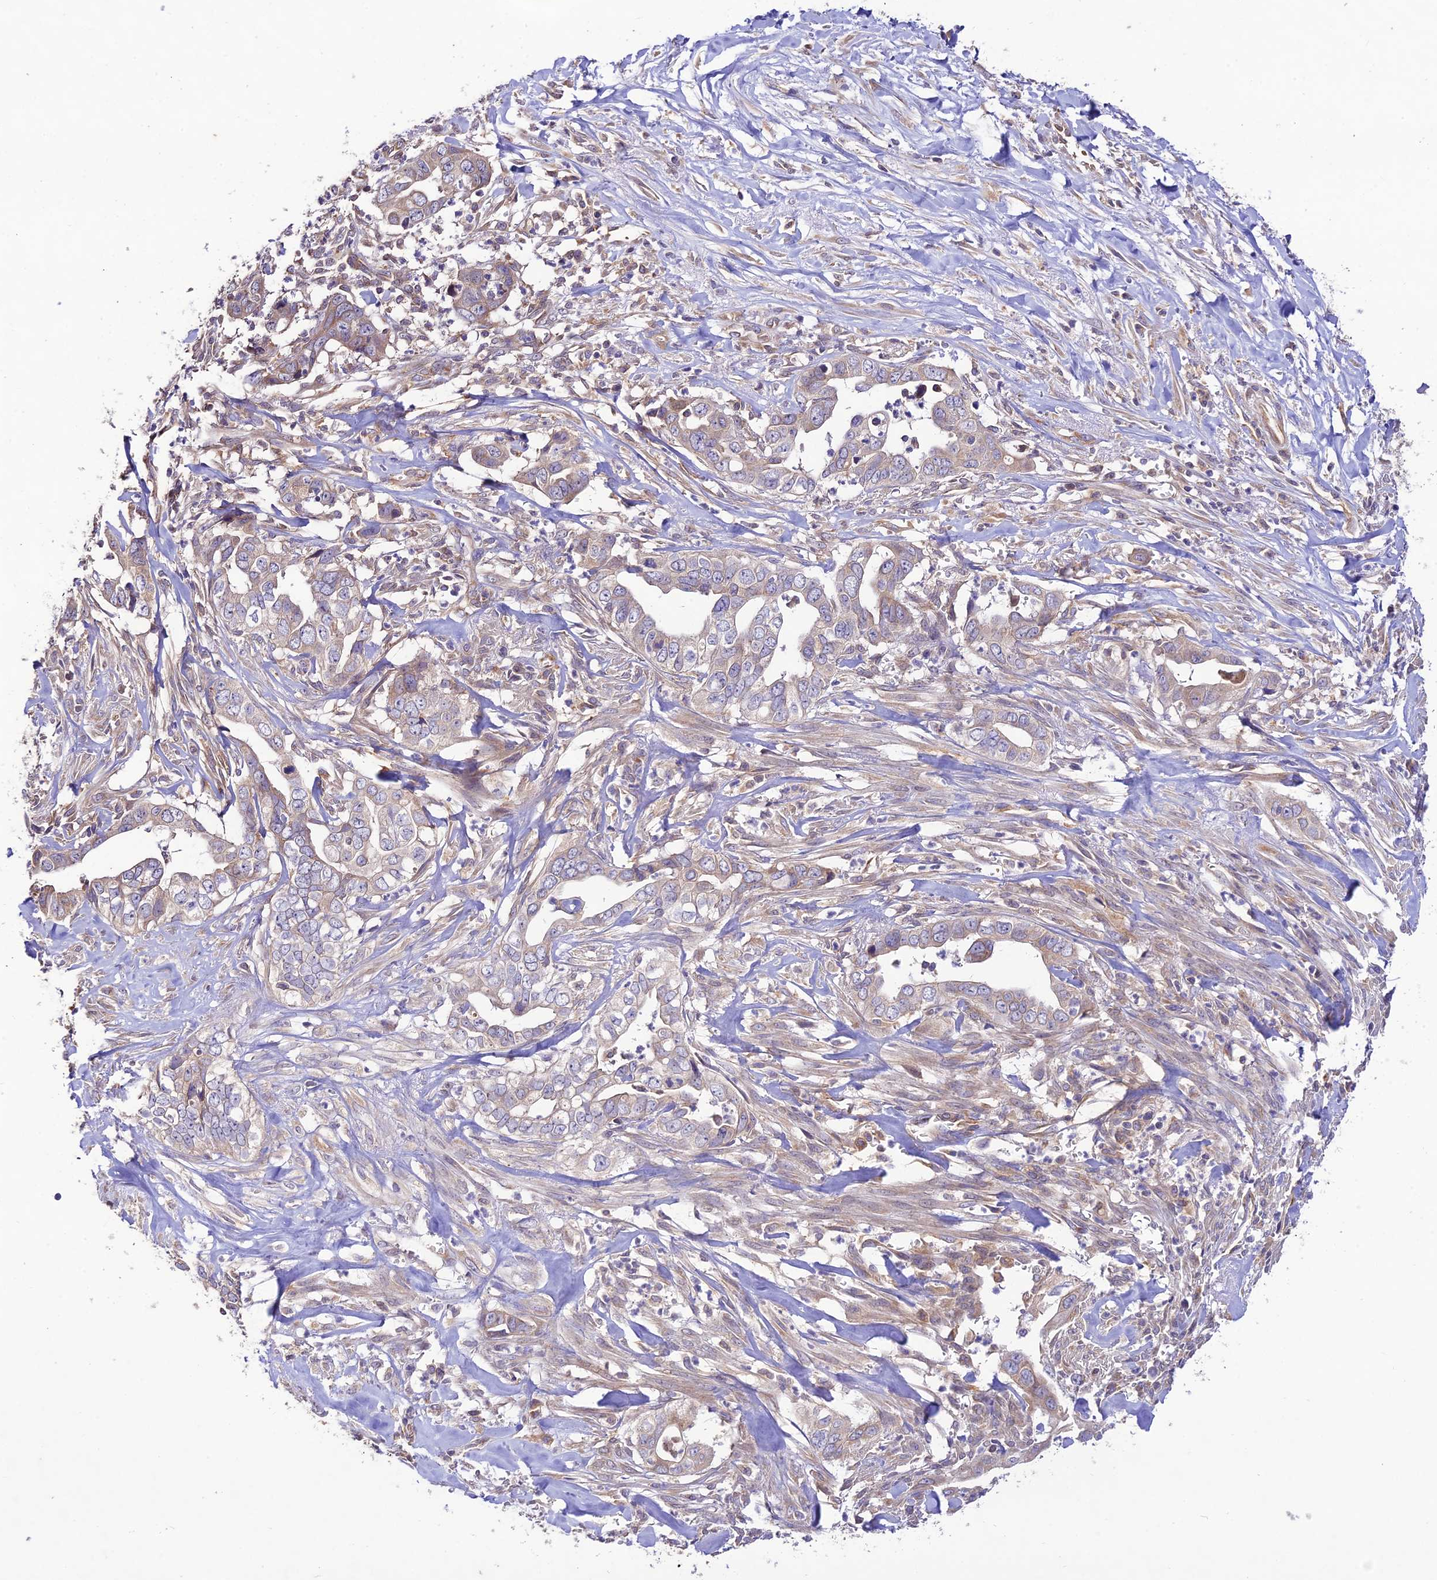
{"staining": {"intensity": "weak", "quantity": "<25%", "location": "cytoplasmic/membranous"}, "tissue": "liver cancer", "cell_type": "Tumor cells", "image_type": "cancer", "snomed": [{"axis": "morphology", "description": "Cholangiocarcinoma"}, {"axis": "topography", "description": "Liver"}], "caption": "Immunohistochemistry image of human liver cancer stained for a protein (brown), which exhibits no staining in tumor cells. (DAB immunohistochemistry (IHC) visualized using brightfield microscopy, high magnification).", "gene": "TMEM259", "patient": {"sex": "female", "age": 79}}